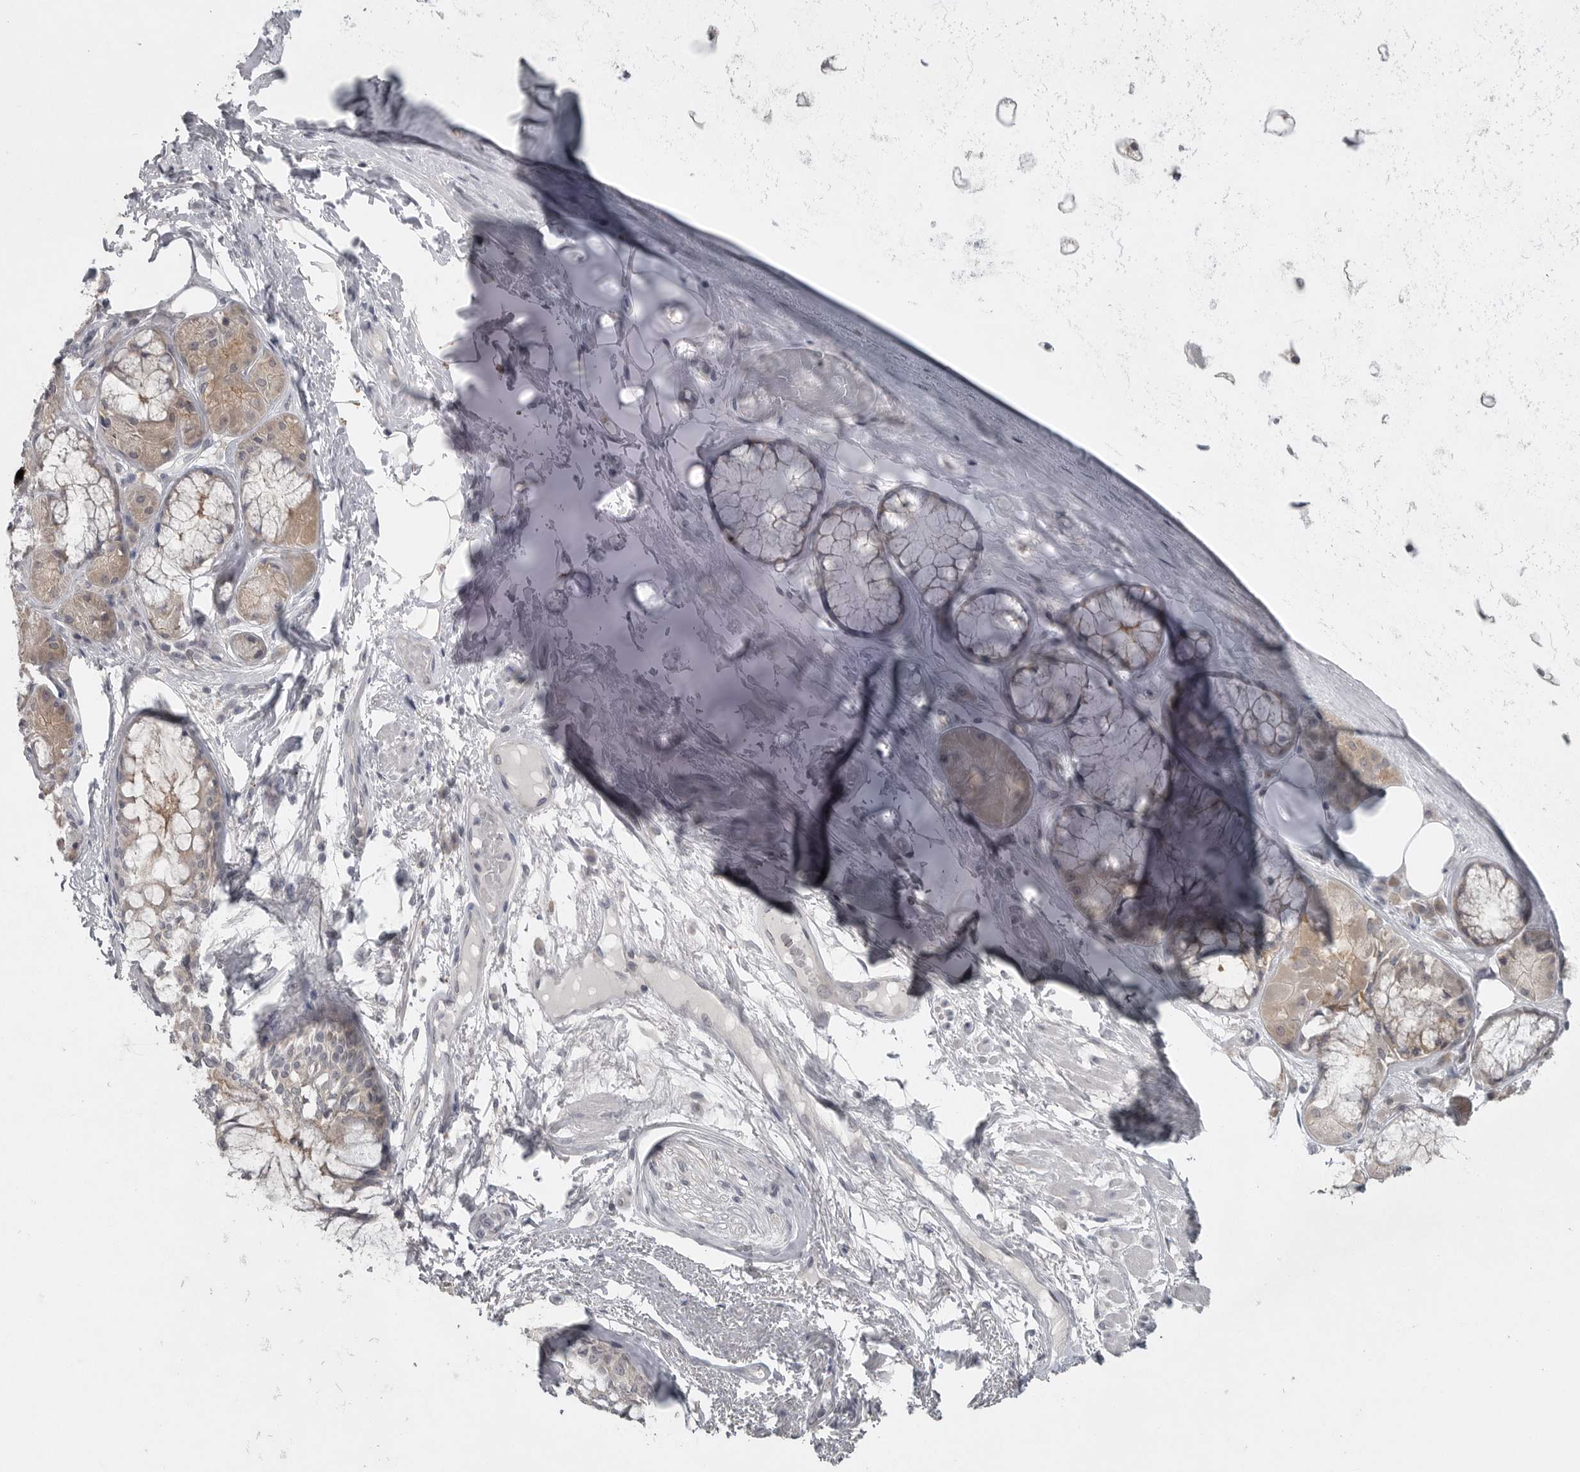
{"staining": {"intensity": "negative", "quantity": "none", "location": "none"}, "tissue": "adipose tissue", "cell_type": "Adipocytes", "image_type": "normal", "snomed": [{"axis": "morphology", "description": "Normal tissue, NOS"}, {"axis": "topography", "description": "Bronchus"}], "caption": "This photomicrograph is of unremarkable adipose tissue stained with immunohistochemistry (IHC) to label a protein in brown with the nuclei are counter-stained blue. There is no staining in adipocytes. Brightfield microscopy of immunohistochemistry (IHC) stained with DAB (brown) and hematoxylin (blue), captured at high magnification.", "gene": "PHF13", "patient": {"sex": "male", "age": 66}}